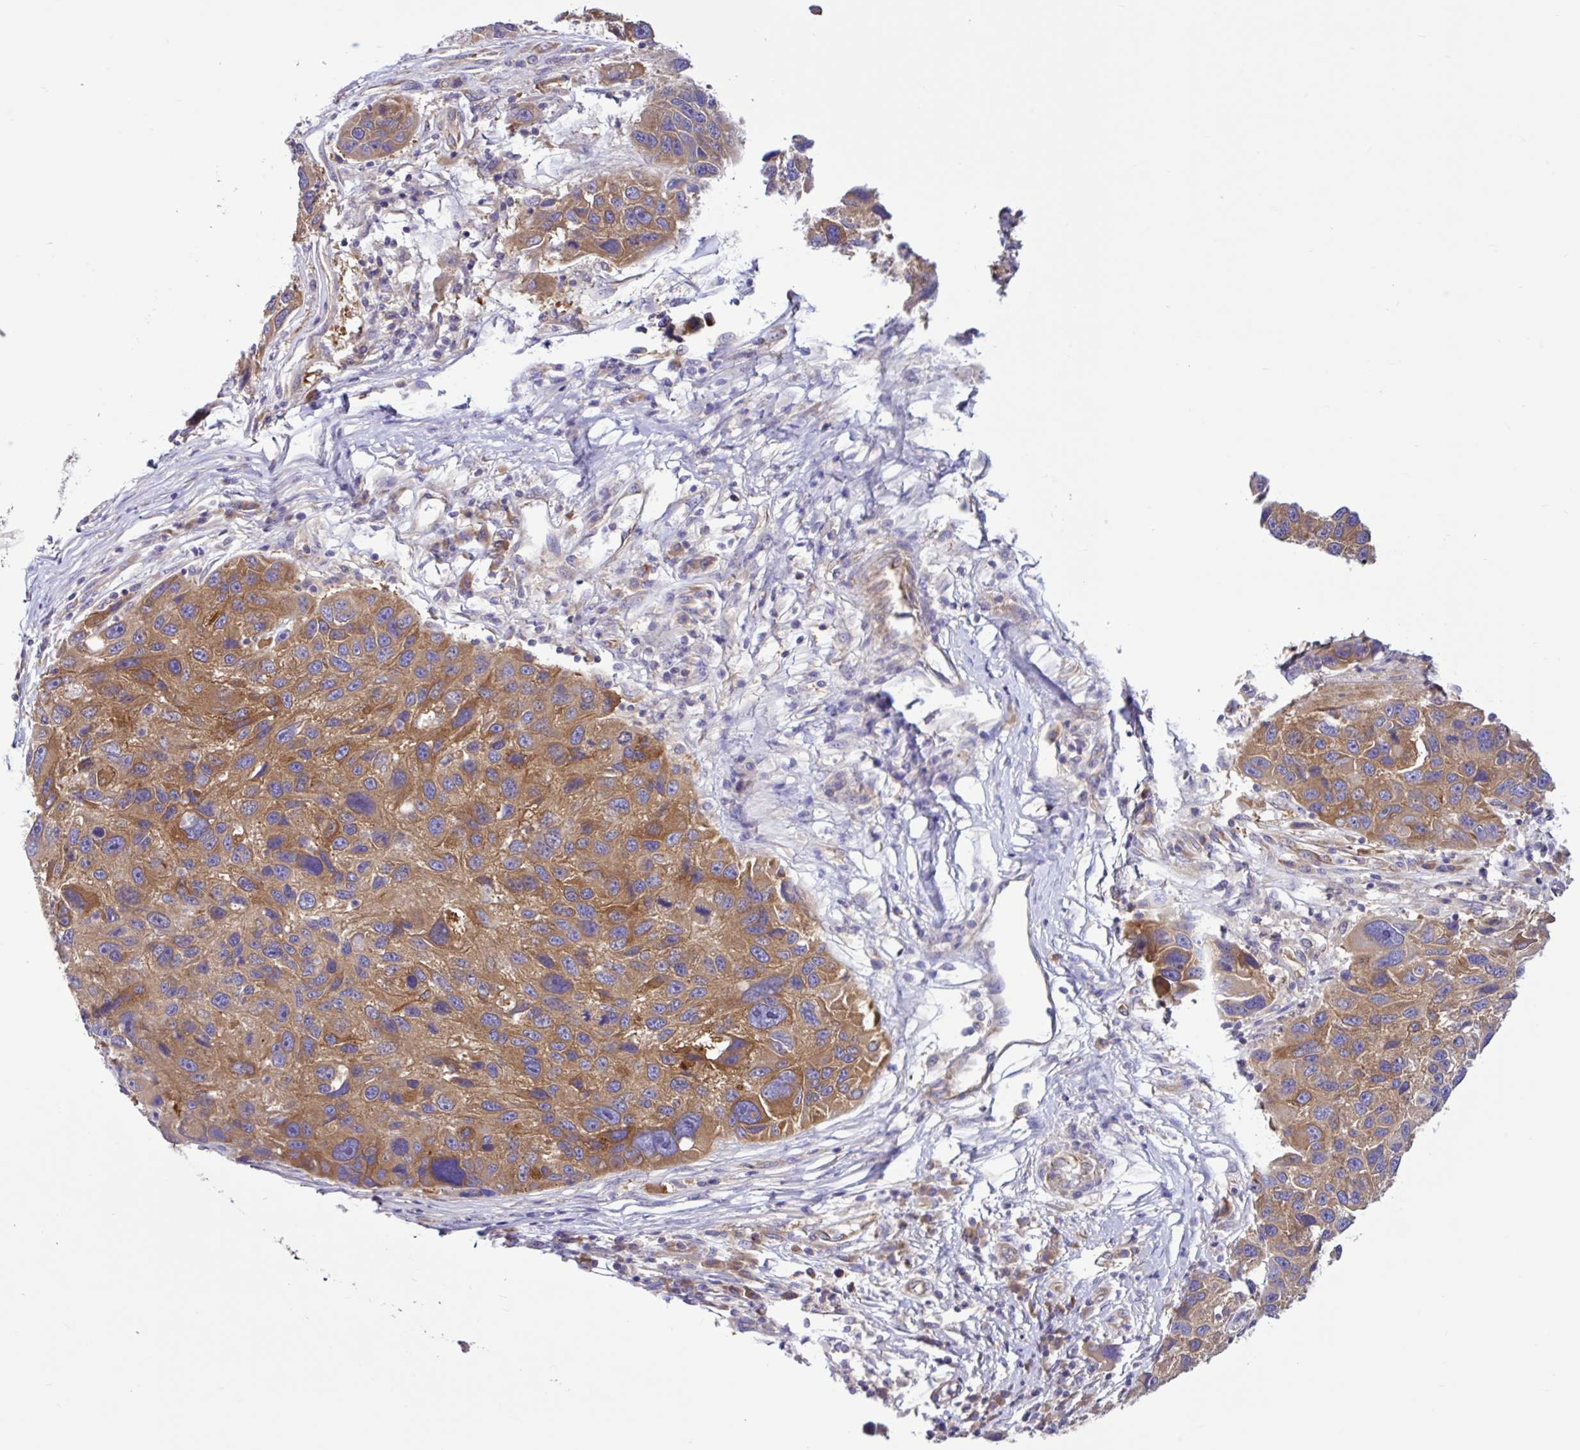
{"staining": {"intensity": "moderate", "quantity": ">75%", "location": "cytoplasmic/membranous"}, "tissue": "melanoma", "cell_type": "Tumor cells", "image_type": "cancer", "snomed": [{"axis": "morphology", "description": "Malignant melanoma, NOS"}, {"axis": "topography", "description": "Skin"}], "caption": "Human melanoma stained with a protein marker reveals moderate staining in tumor cells.", "gene": "LARS1", "patient": {"sex": "male", "age": 53}}